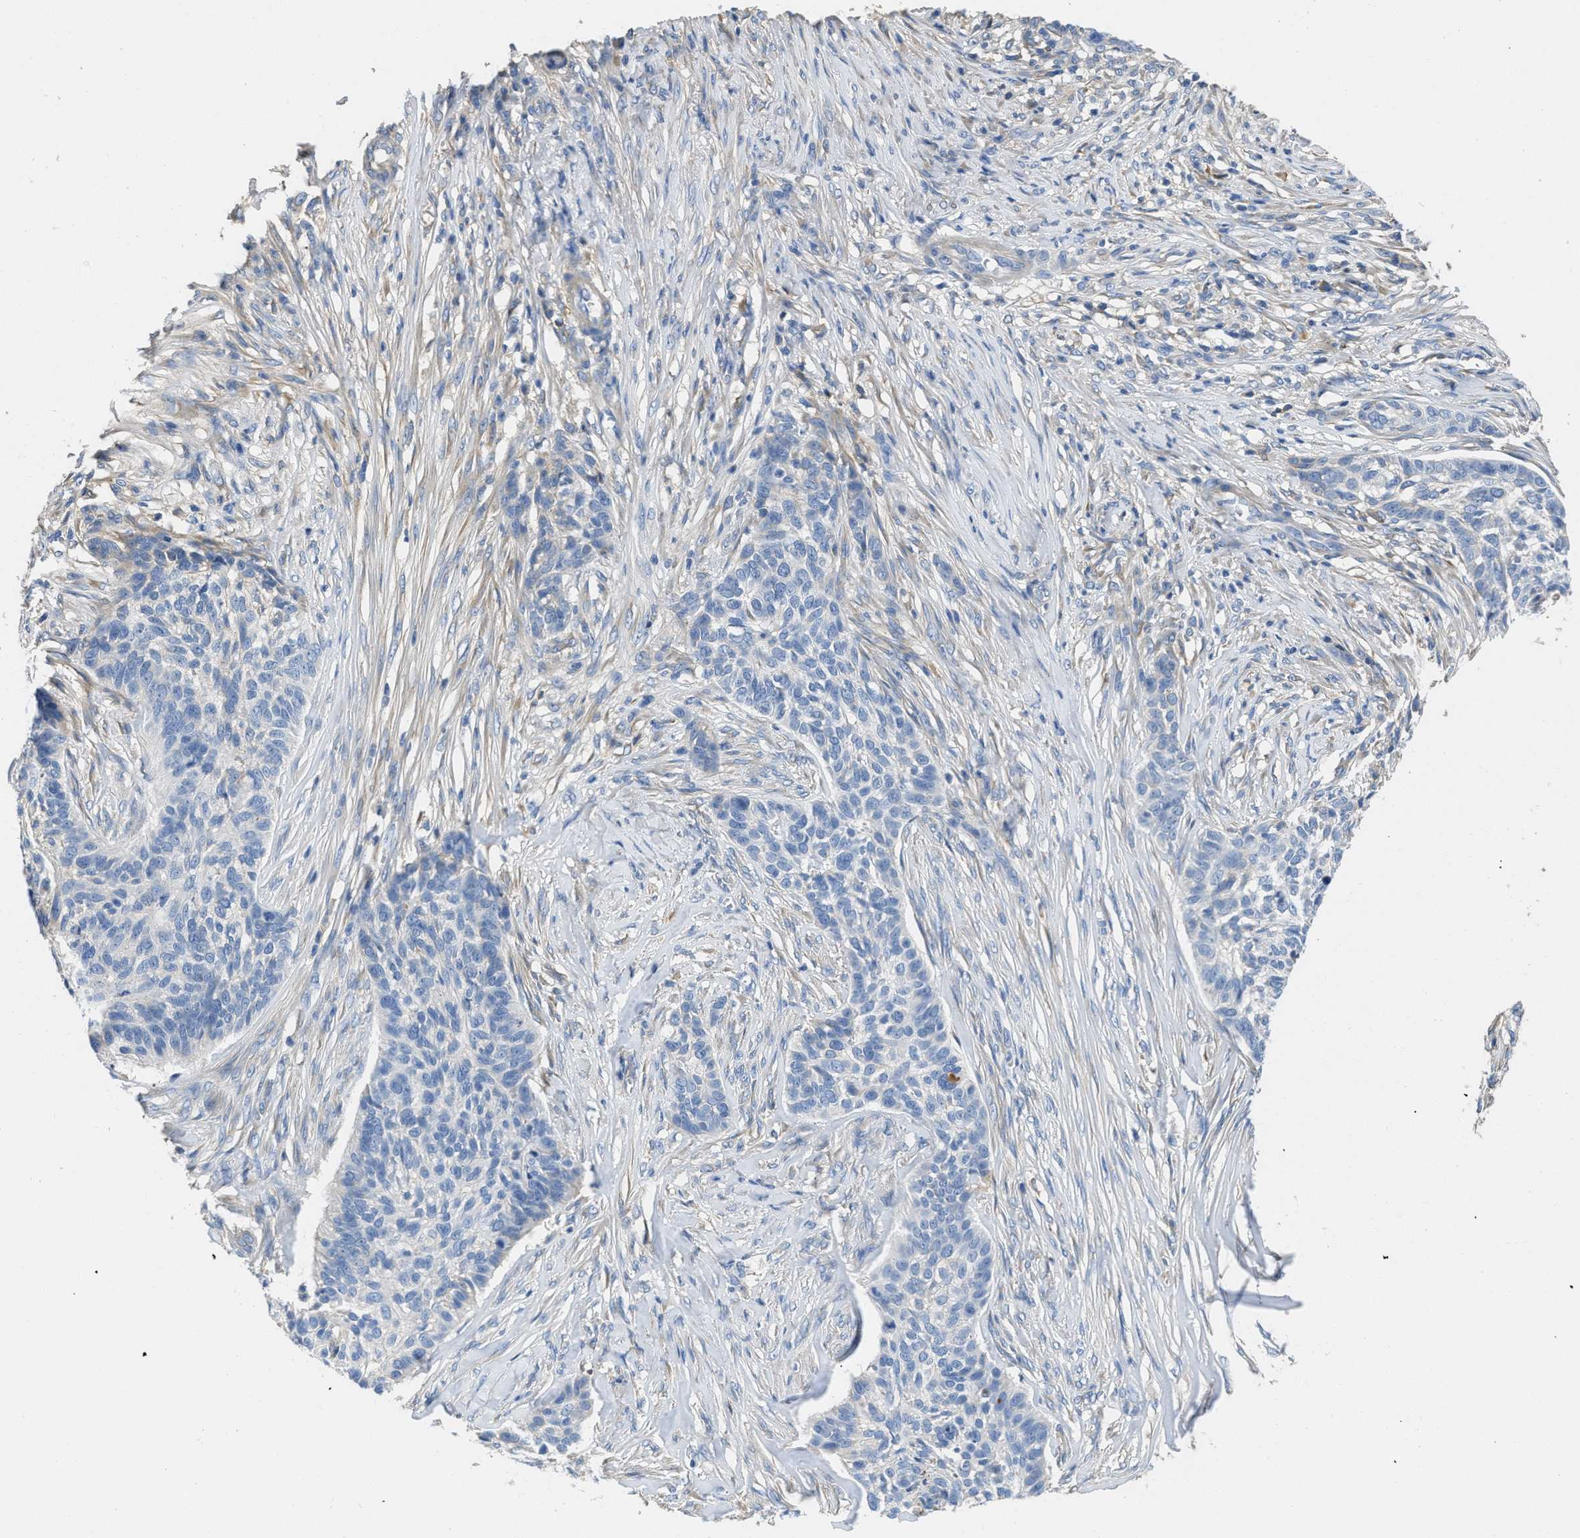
{"staining": {"intensity": "negative", "quantity": "none", "location": "none"}, "tissue": "skin cancer", "cell_type": "Tumor cells", "image_type": "cancer", "snomed": [{"axis": "morphology", "description": "Basal cell carcinoma"}, {"axis": "topography", "description": "Skin"}], "caption": "Skin basal cell carcinoma was stained to show a protein in brown. There is no significant positivity in tumor cells.", "gene": "C1S", "patient": {"sex": "male", "age": 85}}